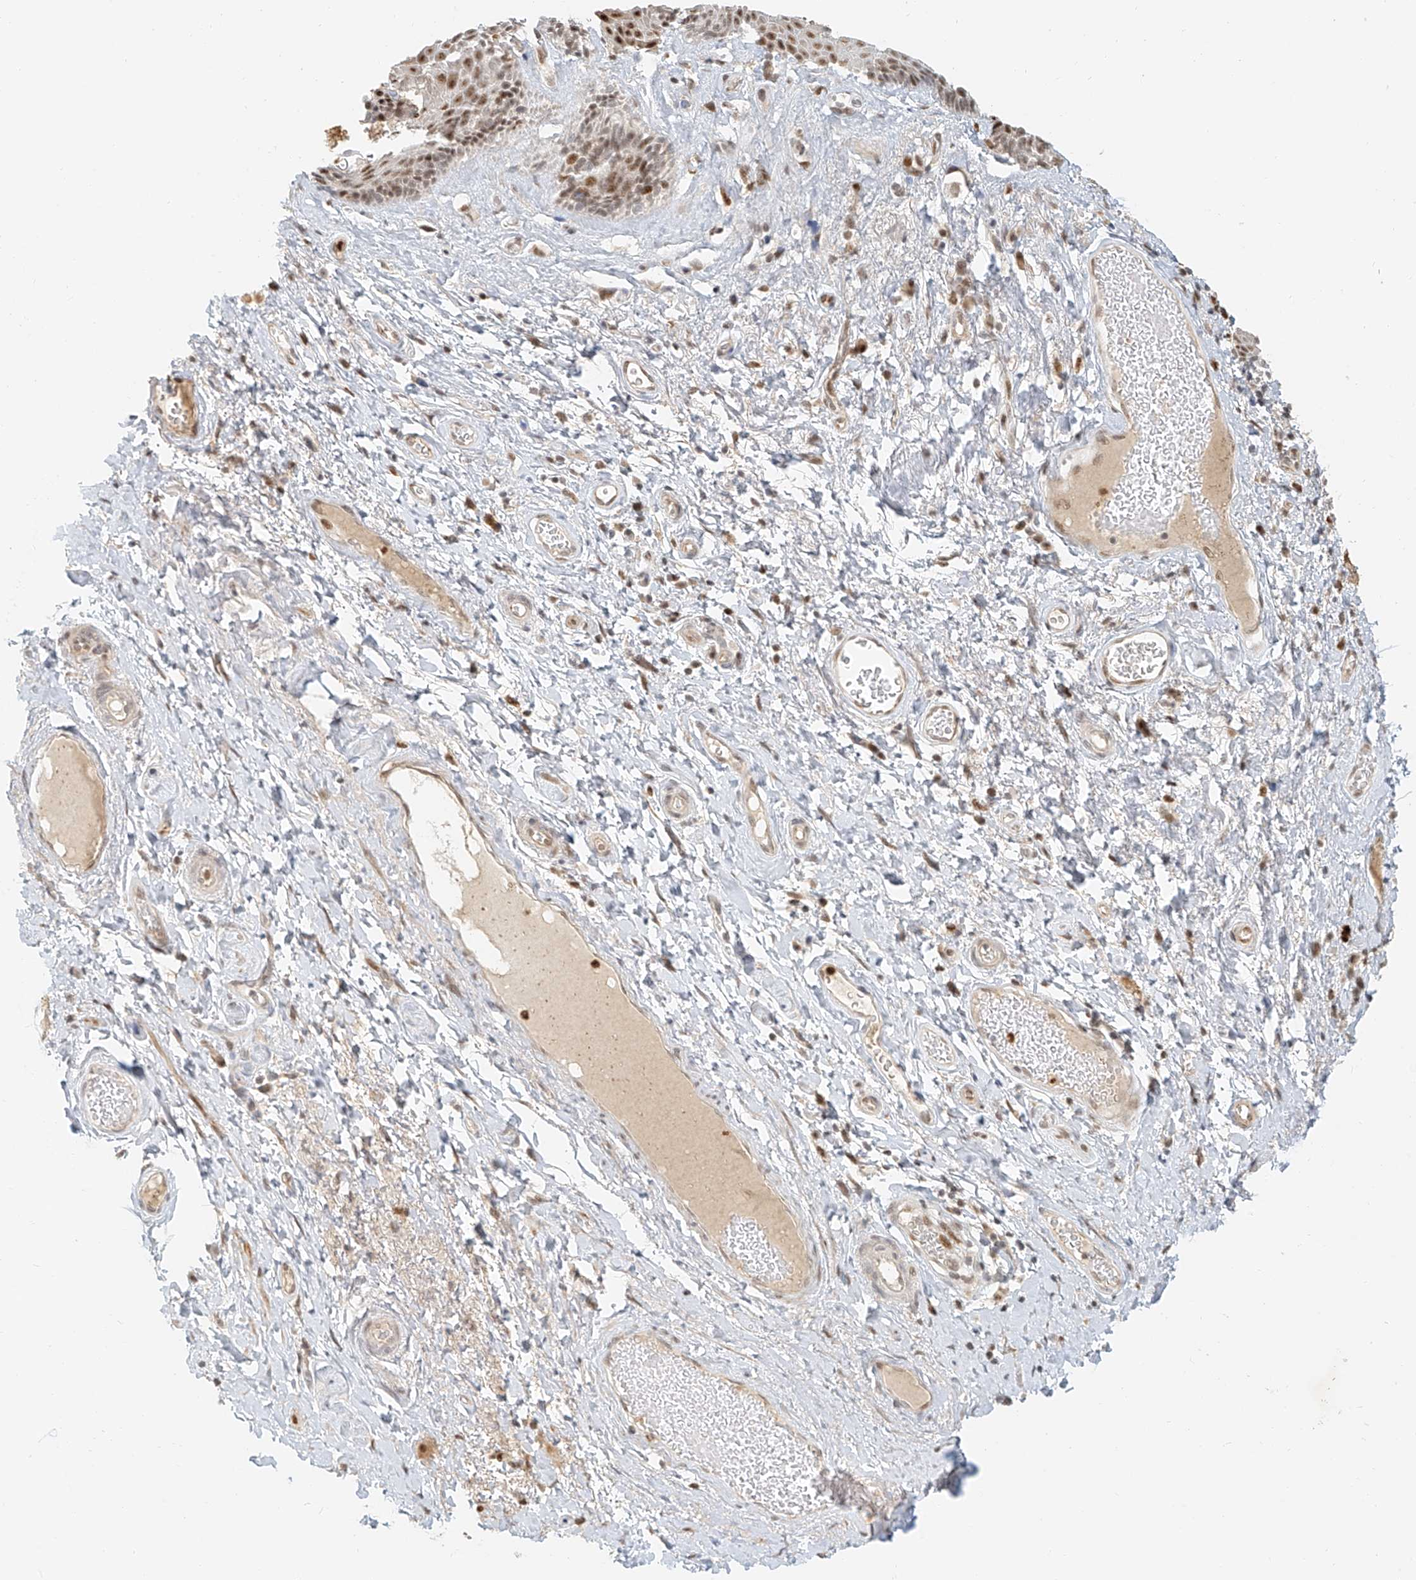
{"staining": {"intensity": "moderate", "quantity": ">75%", "location": "nuclear"}, "tissue": "skin", "cell_type": "Epidermal cells", "image_type": "normal", "snomed": [{"axis": "morphology", "description": "Normal tissue, NOS"}, {"axis": "topography", "description": "Anal"}], "caption": "The micrograph displays immunohistochemical staining of unremarkable skin. There is moderate nuclear staining is identified in about >75% of epidermal cells. The staining was performed using DAB, with brown indicating positive protein expression. Nuclei are stained blue with hematoxylin.", "gene": "CXorf58", "patient": {"sex": "male", "age": 69}}